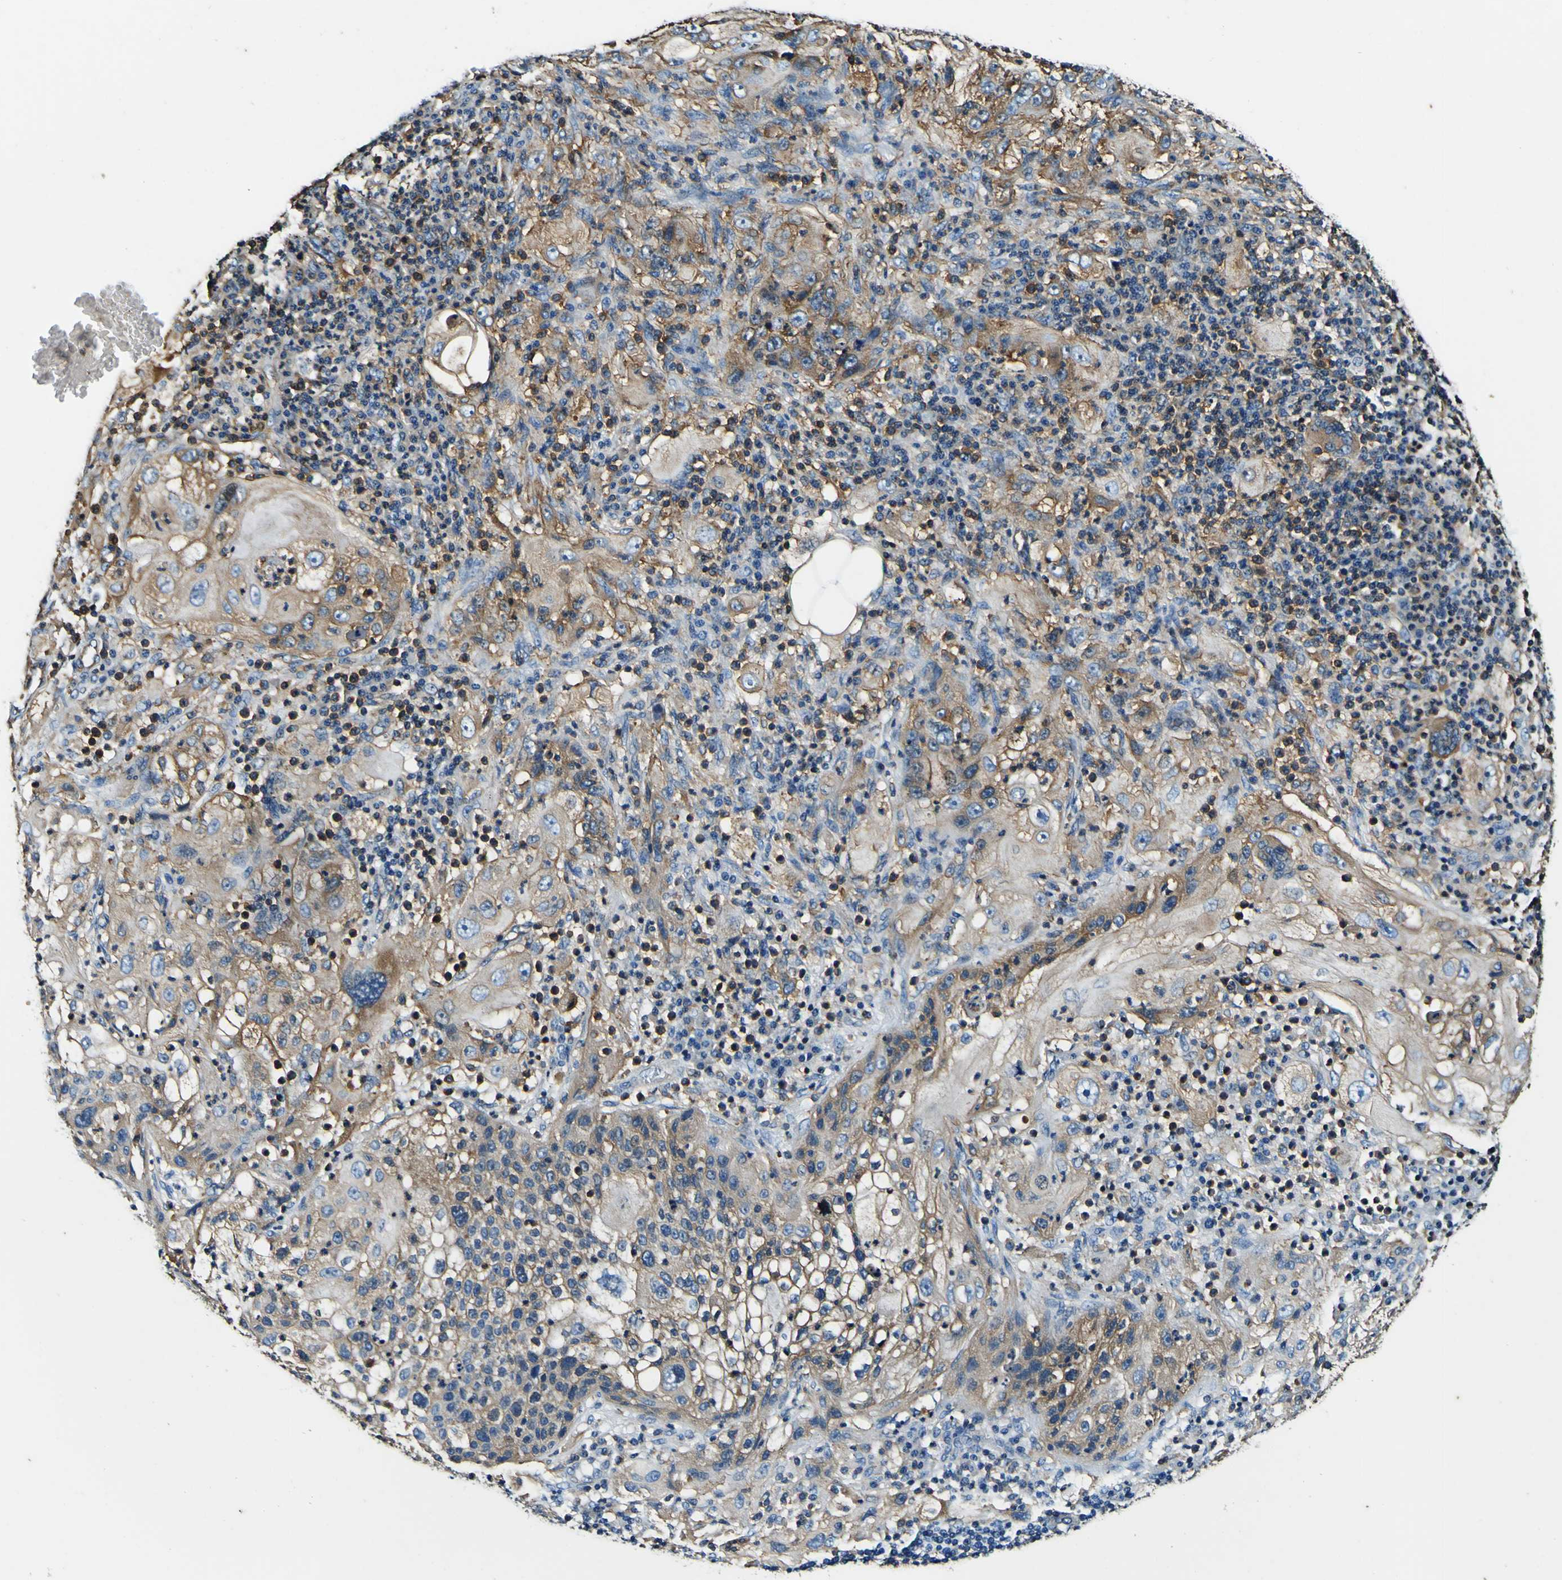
{"staining": {"intensity": "weak", "quantity": ">75%", "location": "cytoplasmic/membranous"}, "tissue": "lung cancer", "cell_type": "Tumor cells", "image_type": "cancer", "snomed": [{"axis": "morphology", "description": "Inflammation, NOS"}, {"axis": "morphology", "description": "Squamous cell carcinoma, NOS"}, {"axis": "topography", "description": "Lymph node"}, {"axis": "topography", "description": "Soft tissue"}, {"axis": "topography", "description": "Lung"}], "caption": "IHC (DAB (3,3'-diaminobenzidine)) staining of human squamous cell carcinoma (lung) exhibits weak cytoplasmic/membranous protein positivity in approximately >75% of tumor cells.", "gene": "RHOT2", "patient": {"sex": "male", "age": 66}}